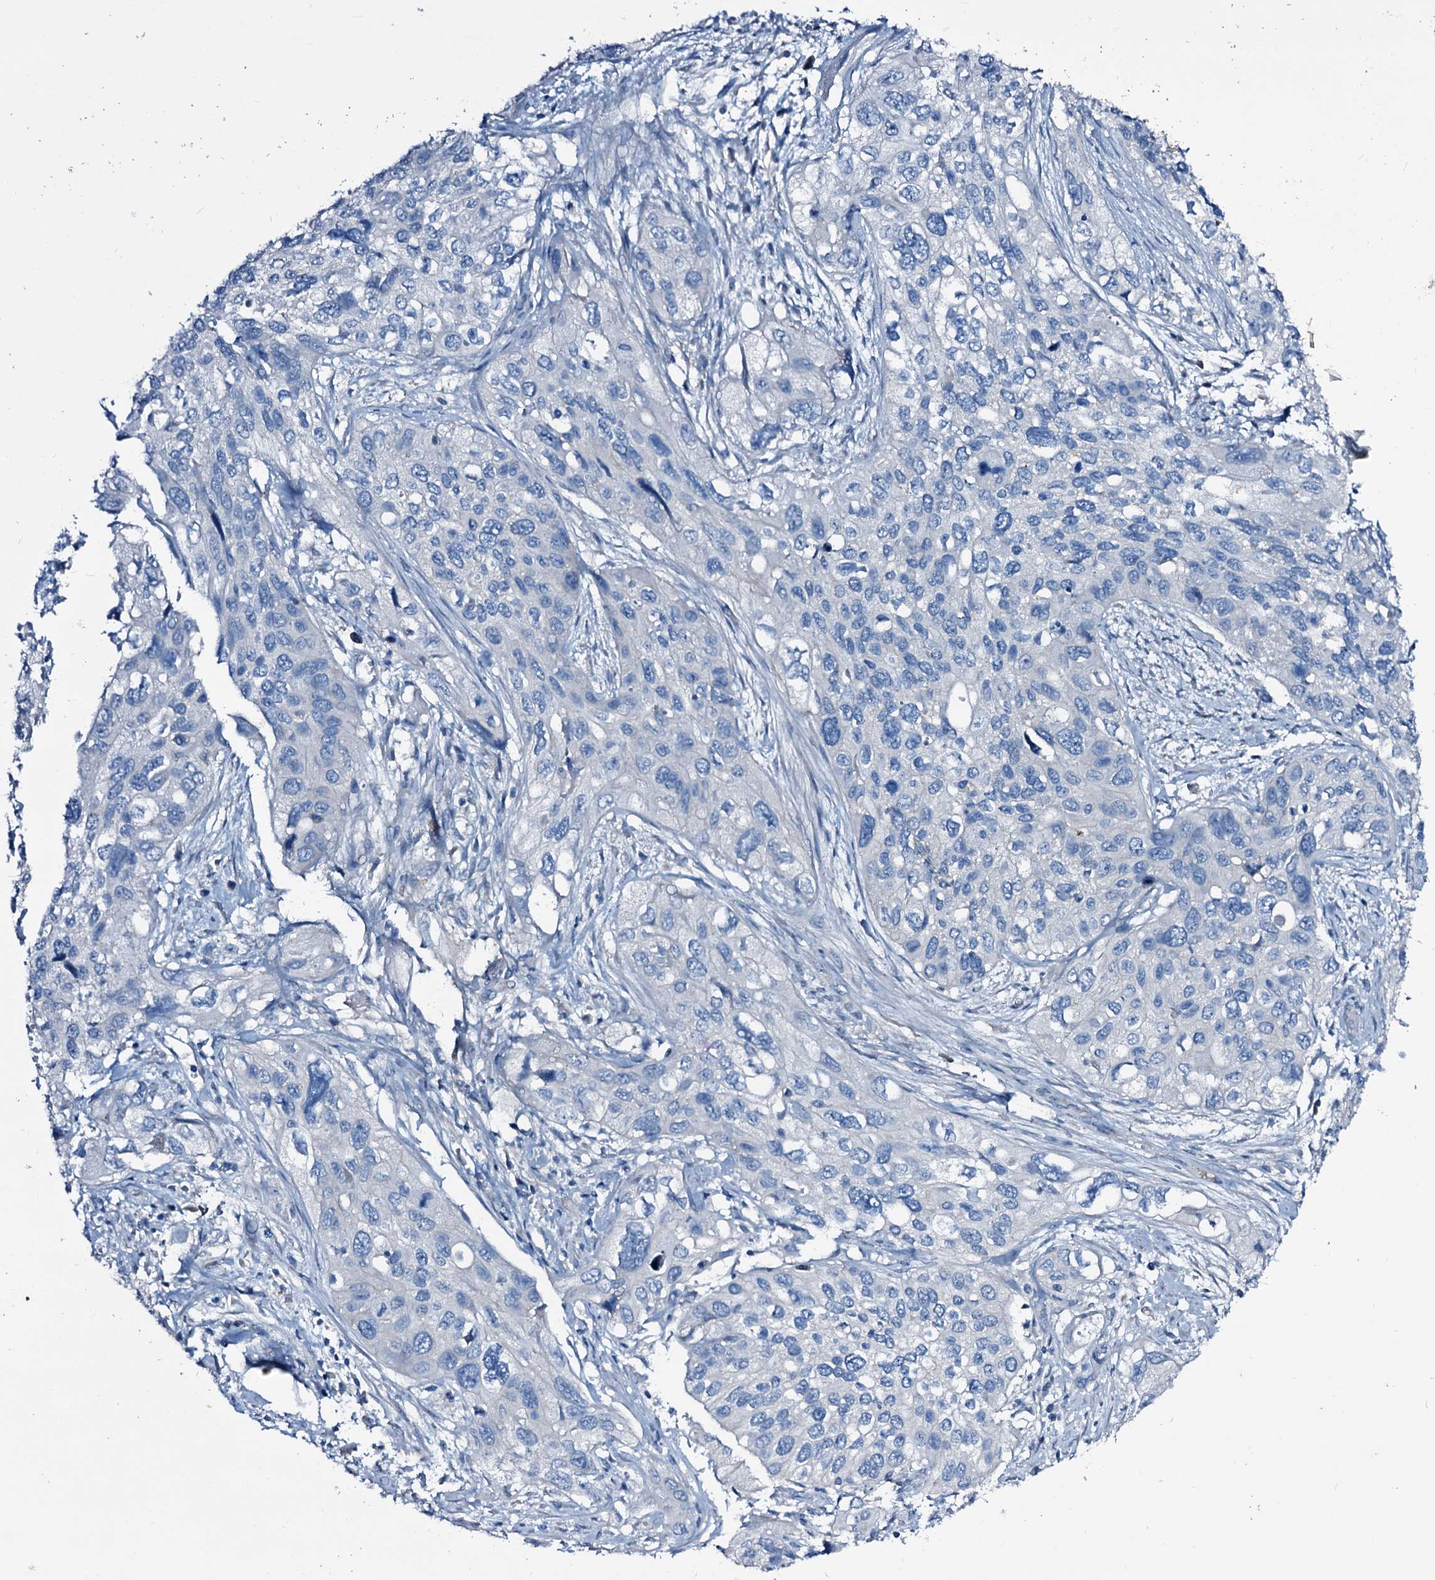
{"staining": {"intensity": "negative", "quantity": "none", "location": "none"}, "tissue": "cervical cancer", "cell_type": "Tumor cells", "image_type": "cancer", "snomed": [{"axis": "morphology", "description": "Squamous cell carcinoma, NOS"}, {"axis": "topography", "description": "Cervix"}], "caption": "There is no significant expression in tumor cells of cervical cancer.", "gene": "DYDC2", "patient": {"sex": "female", "age": 55}}